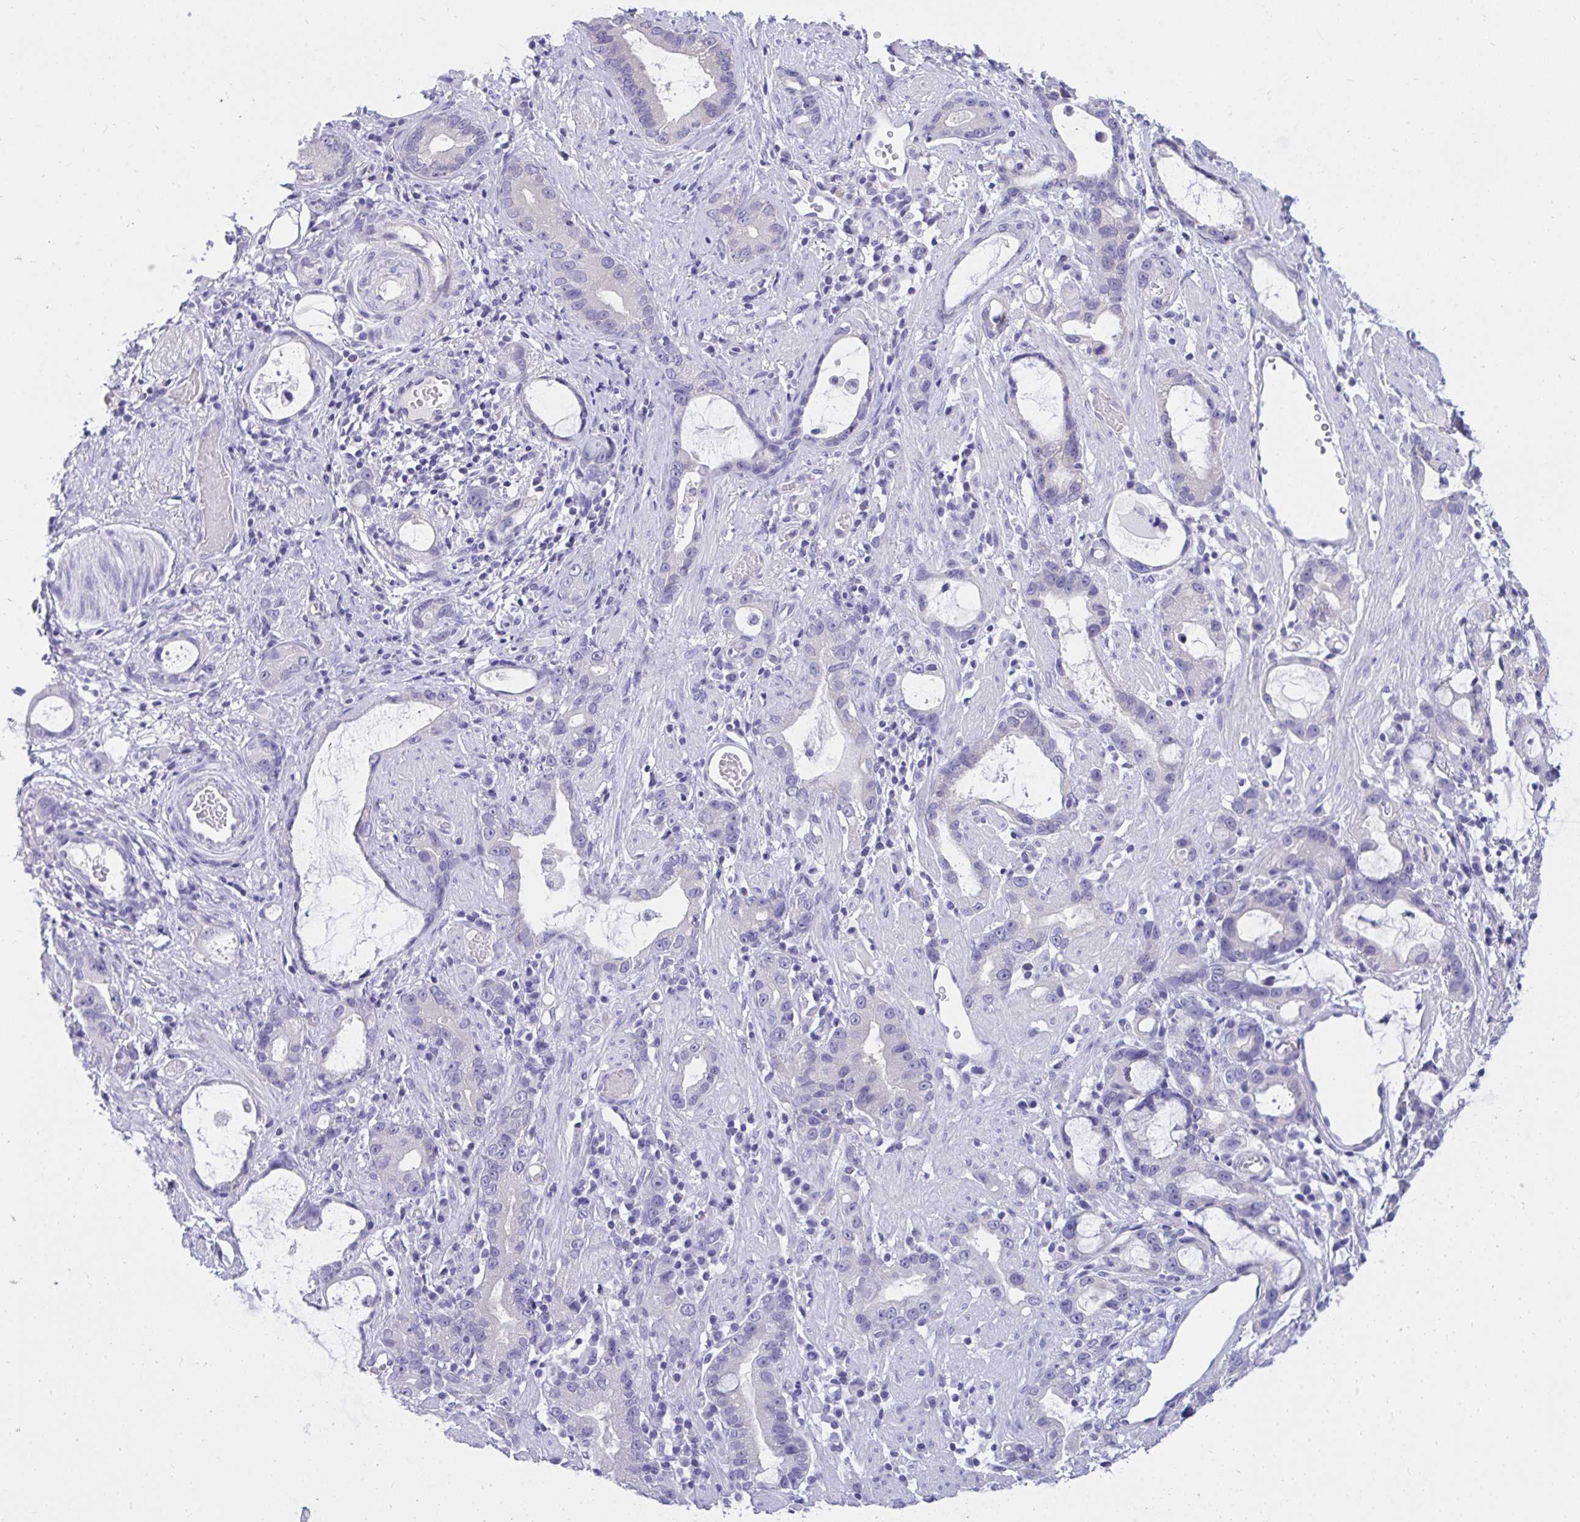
{"staining": {"intensity": "negative", "quantity": "none", "location": "none"}, "tissue": "stomach cancer", "cell_type": "Tumor cells", "image_type": "cancer", "snomed": [{"axis": "morphology", "description": "Adenocarcinoma, NOS"}, {"axis": "topography", "description": "Stomach"}], "caption": "The image displays no significant positivity in tumor cells of adenocarcinoma (stomach).", "gene": "TLN2", "patient": {"sex": "male", "age": 55}}